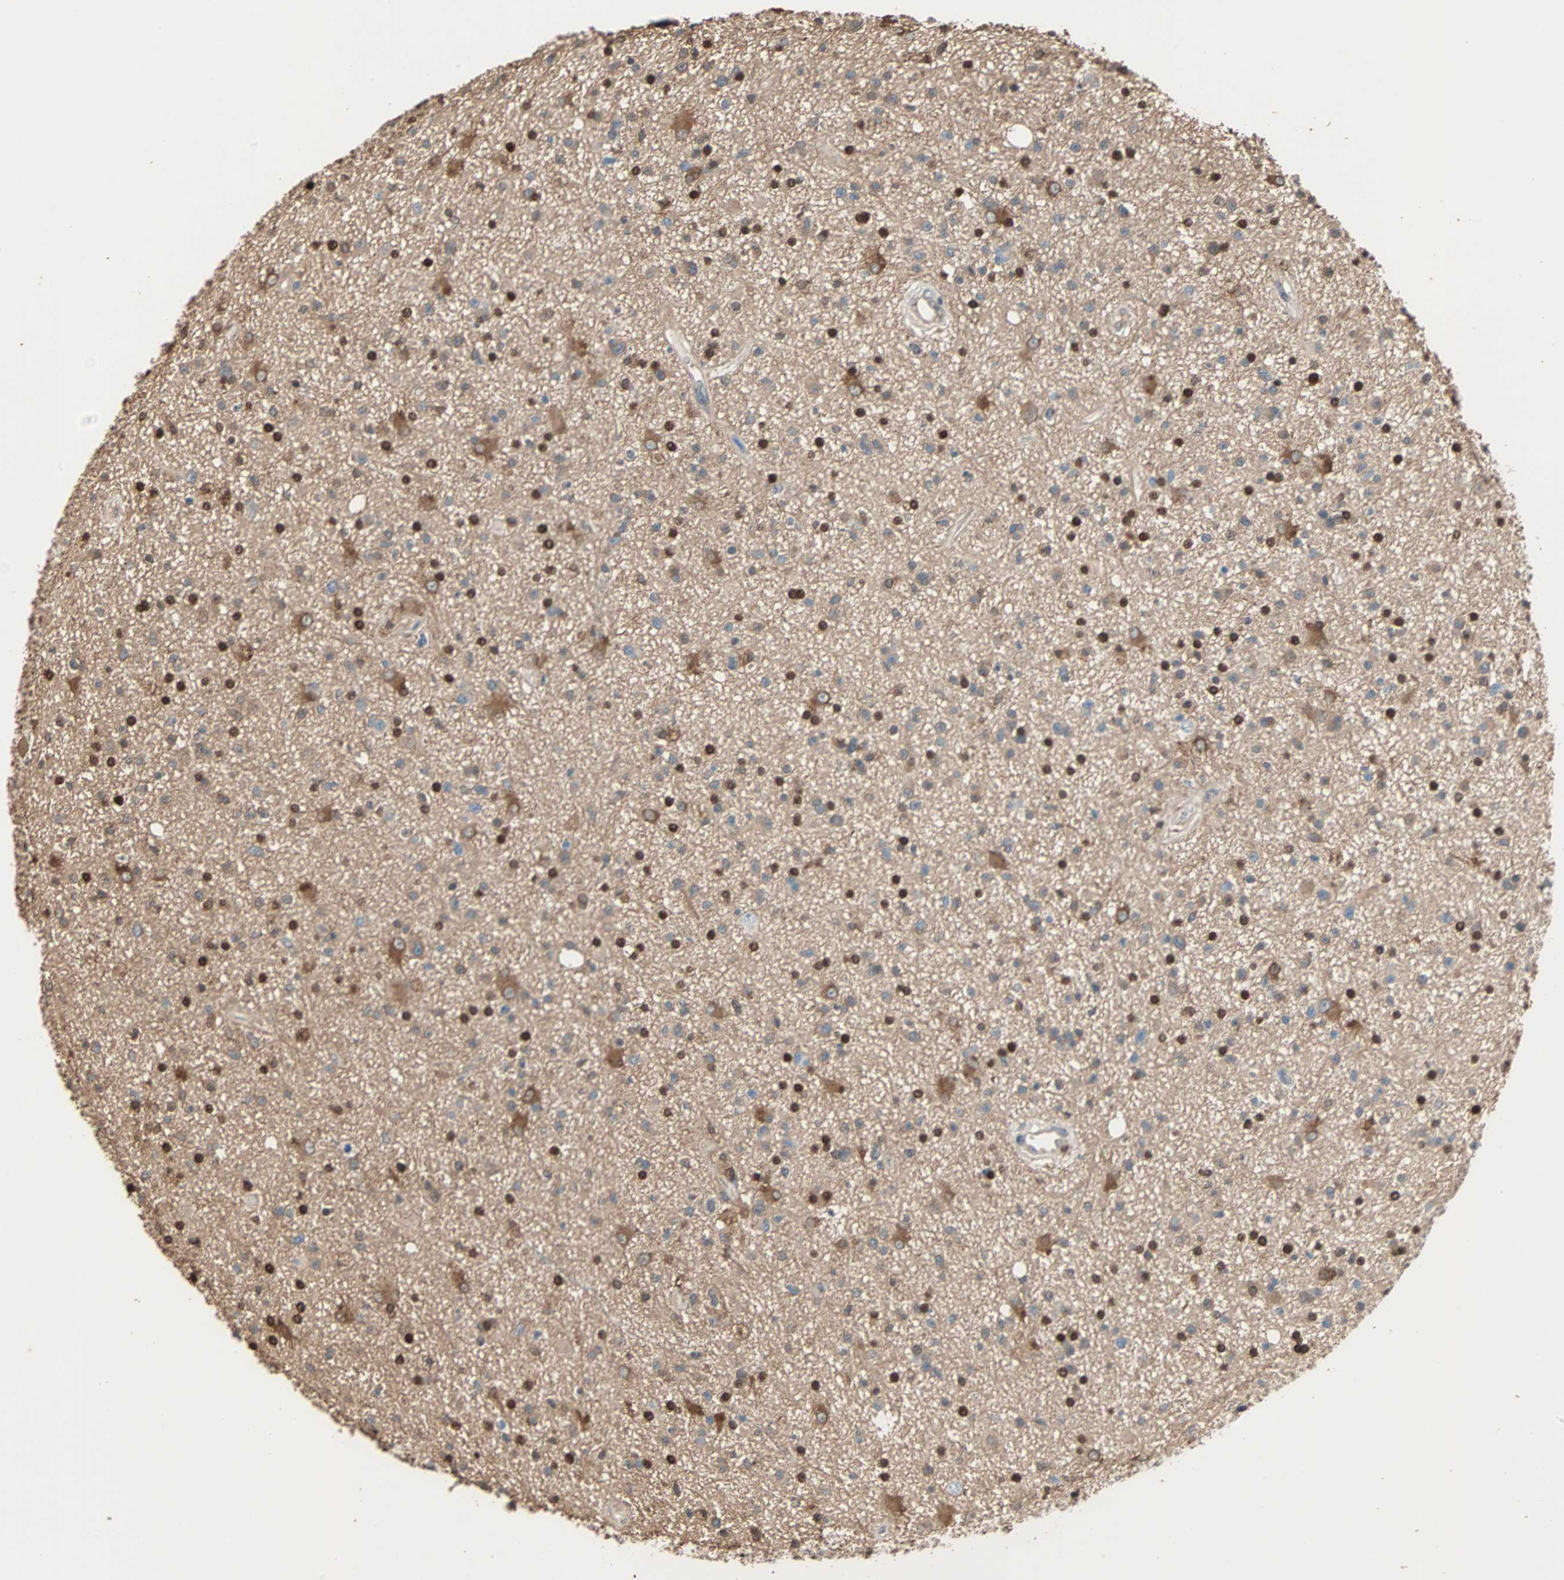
{"staining": {"intensity": "moderate", "quantity": "25%-75%", "location": "cytoplasmic/membranous,nuclear"}, "tissue": "glioma", "cell_type": "Tumor cells", "image_type": "cancer", "snomed": [{"axis": "morphology", "description": "Glioma, malignant, High grade"}, {"axis": "topography", "description": "Brain"}], "caption": "Malignant high-grade glioma tissue reveals moderate cytoplasmic/membranous and nuclear expression in about 25%-75% of tumor cells", "gene": "PRDX1", "patient": {"sex": "male", "age": 33}}